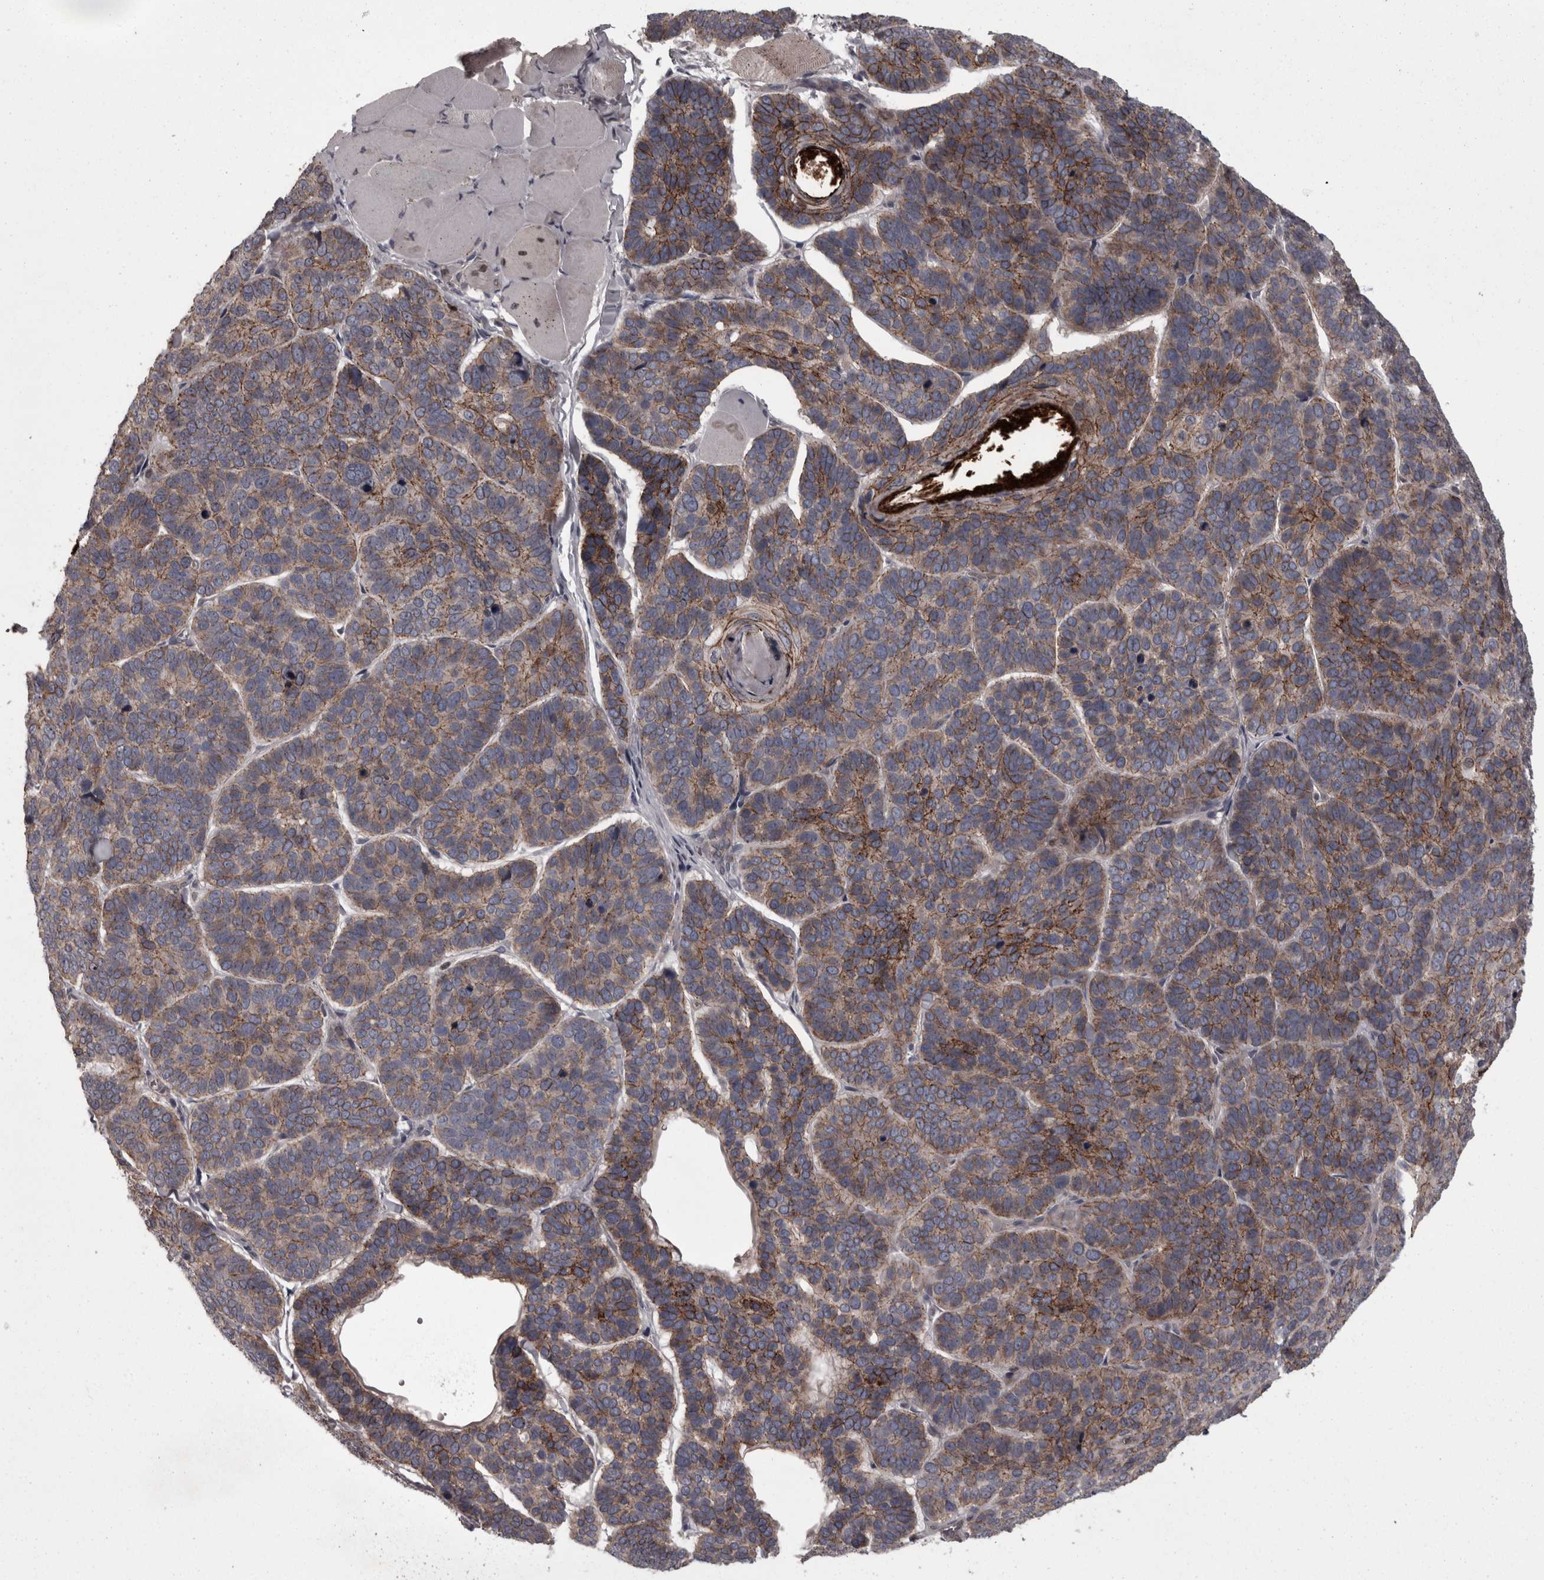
{"staining": {"intensity": "moderate", "quantity": "25%-75%", "location": "cytoplasmic/membranous"}, "tissue": "skin cancer", "cell_type": "Tumor cells", "image_type": "cancer", "snomed": [{"axis": "morphology", "description": "Basal cell carcinoma"}, {"axis": "topography", "description": "Skin"}], "caption": "Immunohistochemistry (IHC) (DAB) staining of skin cancer shows moderate cytoplasmic/membranous protein positivity in about 25%-75% of tumor cells. (DAB = brown stain, brightfield microscopy at high magnification).", "gene": "PCDH17", "patient": {"sex": "male", "age": 62}}